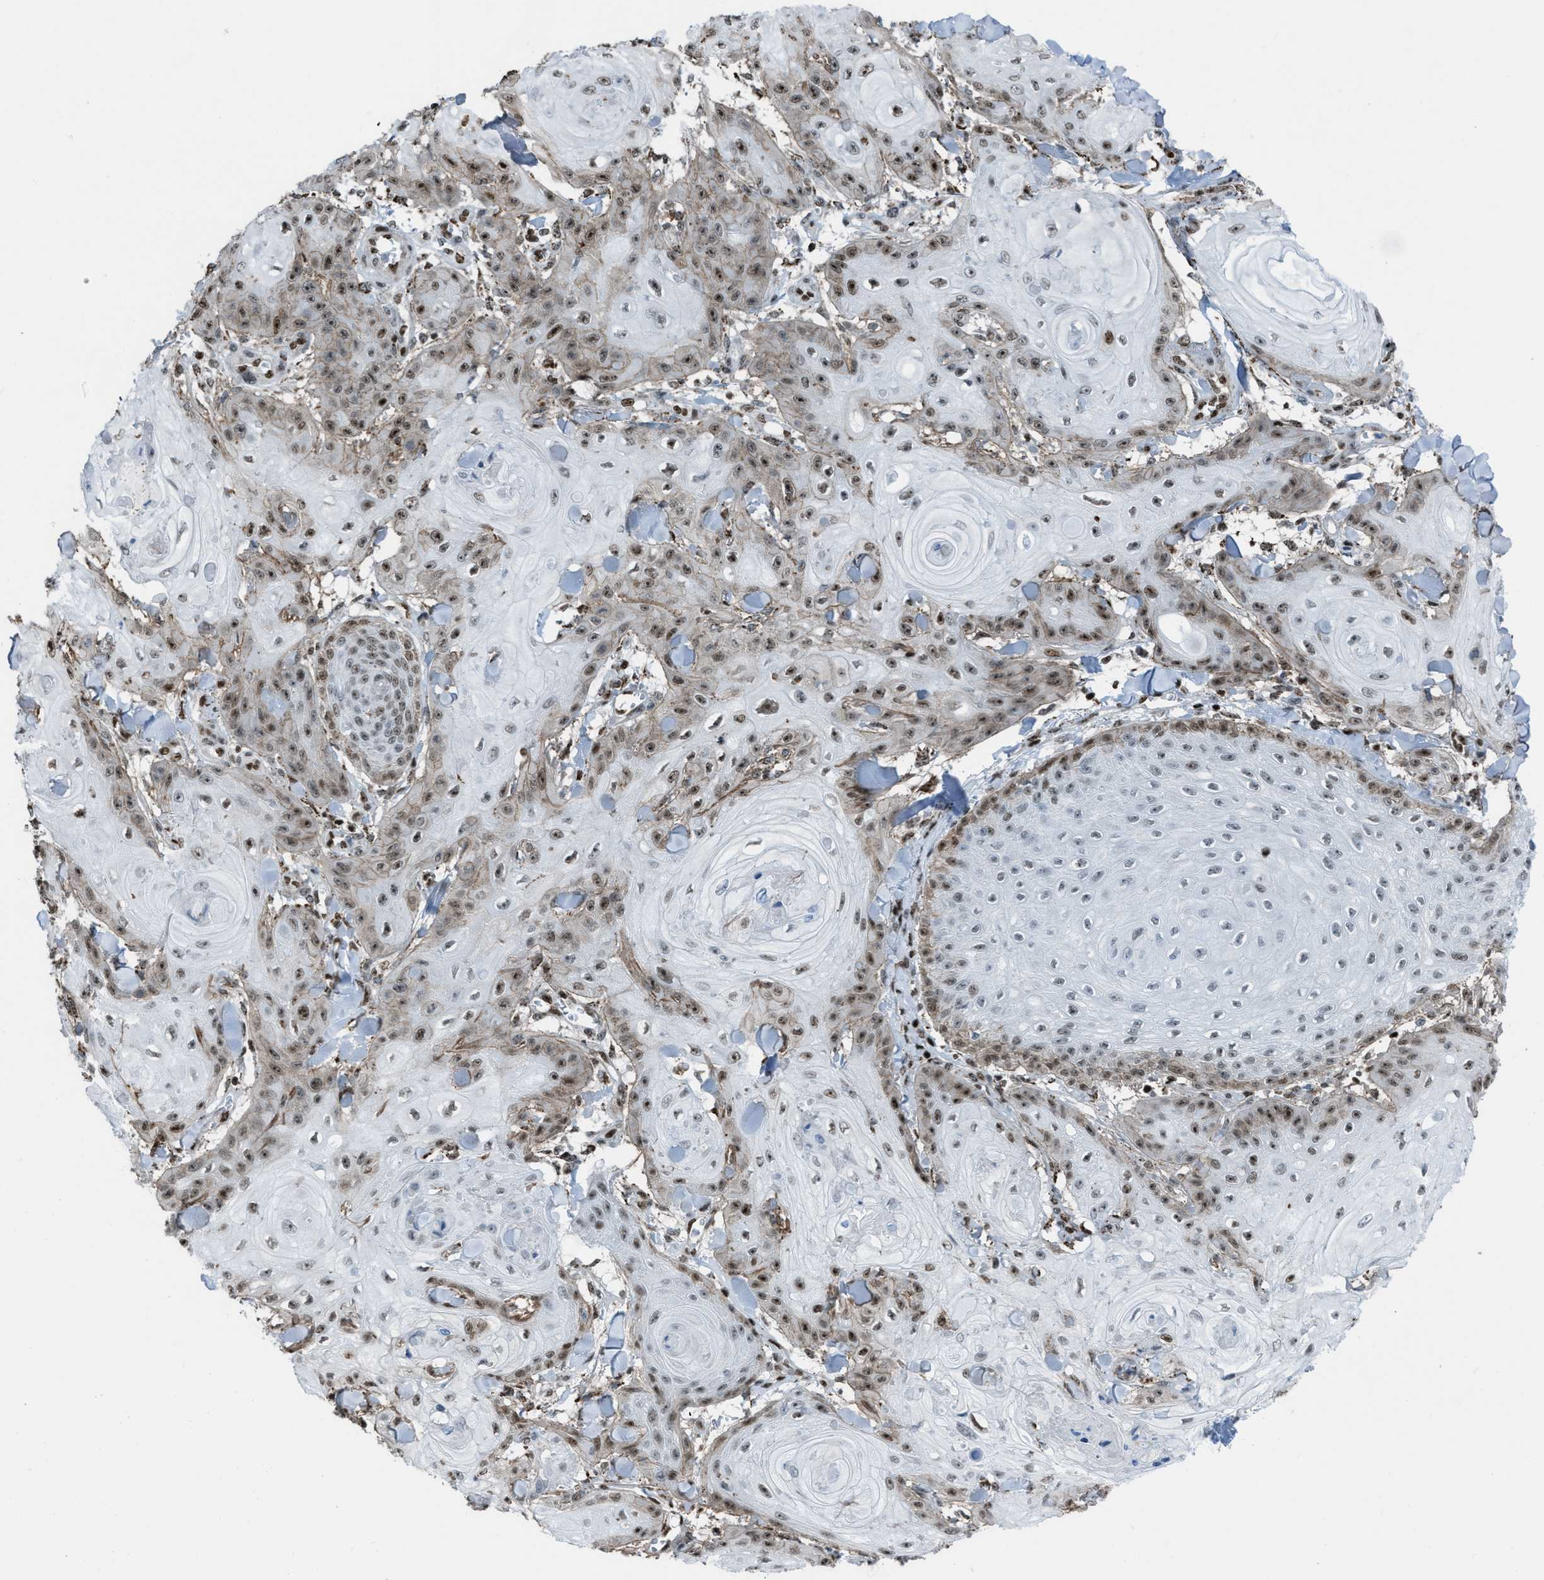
{"staining": {"intensity": "moderate", "quantity": "25%-75%", "location": "cytoplasmic/membranous,nuclear"}, "tissue": "skin cancer", "cell_type": "Tumor cells", "image_type": "cancer", "snomed": [{"axis": "morphology", "description": "Squamous cell carcinoma, NOS"}, {"axis": "topography", "description": "Skin"}], "caption": "A medium amount of moderate cytoplasmic/membranous and nuclear staining is appreciated in about 25%-75% of tumor cells in squamous cell carcinoma (skin) tissue.", "gene": "SLFN5", "patient": {"sex": "male", "age": 74}}